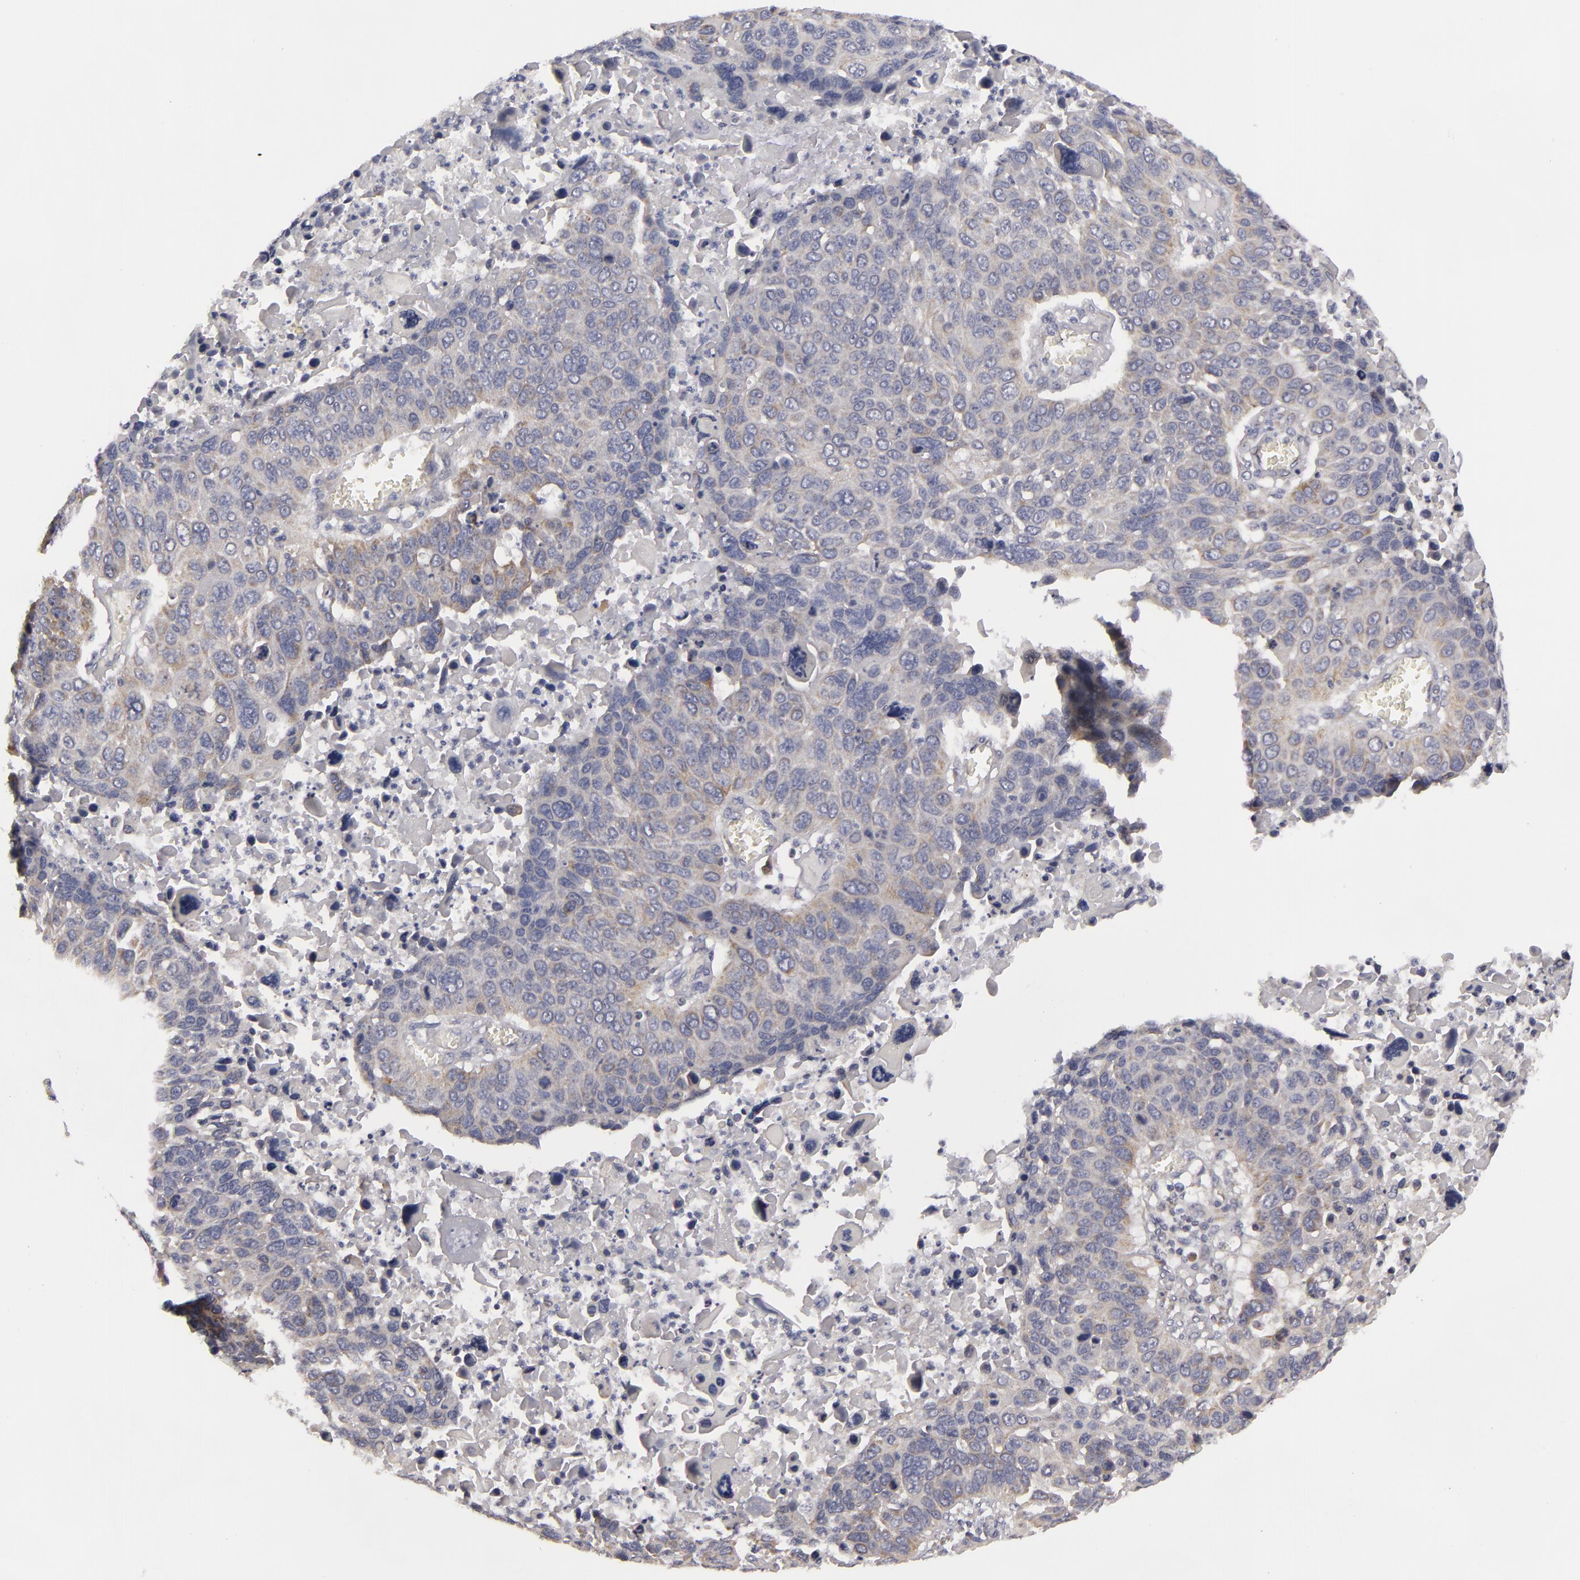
{"staining": {"intensity": "weak", "quantity": "25%-75%", "location": "cytoplasmic/membranous"}, "tissue": "lung cancer", "cell_type": "Tumor cells", "image_type": "cancer", "snomed": [{"axis": "morphology", "description": "Squamous cell carcinoma, NOS"}, {"axis": "topography", "description": "Lung"}], "caption": "A photomicrograph showing weak cytoplasmic/membranous expression in about 25%-75% of tumor cells in lung cancer, as visualized by brown immunohistochemical staining.", "gene": "ATP2B3", "patient": {"sex": "male", "age": 68}}